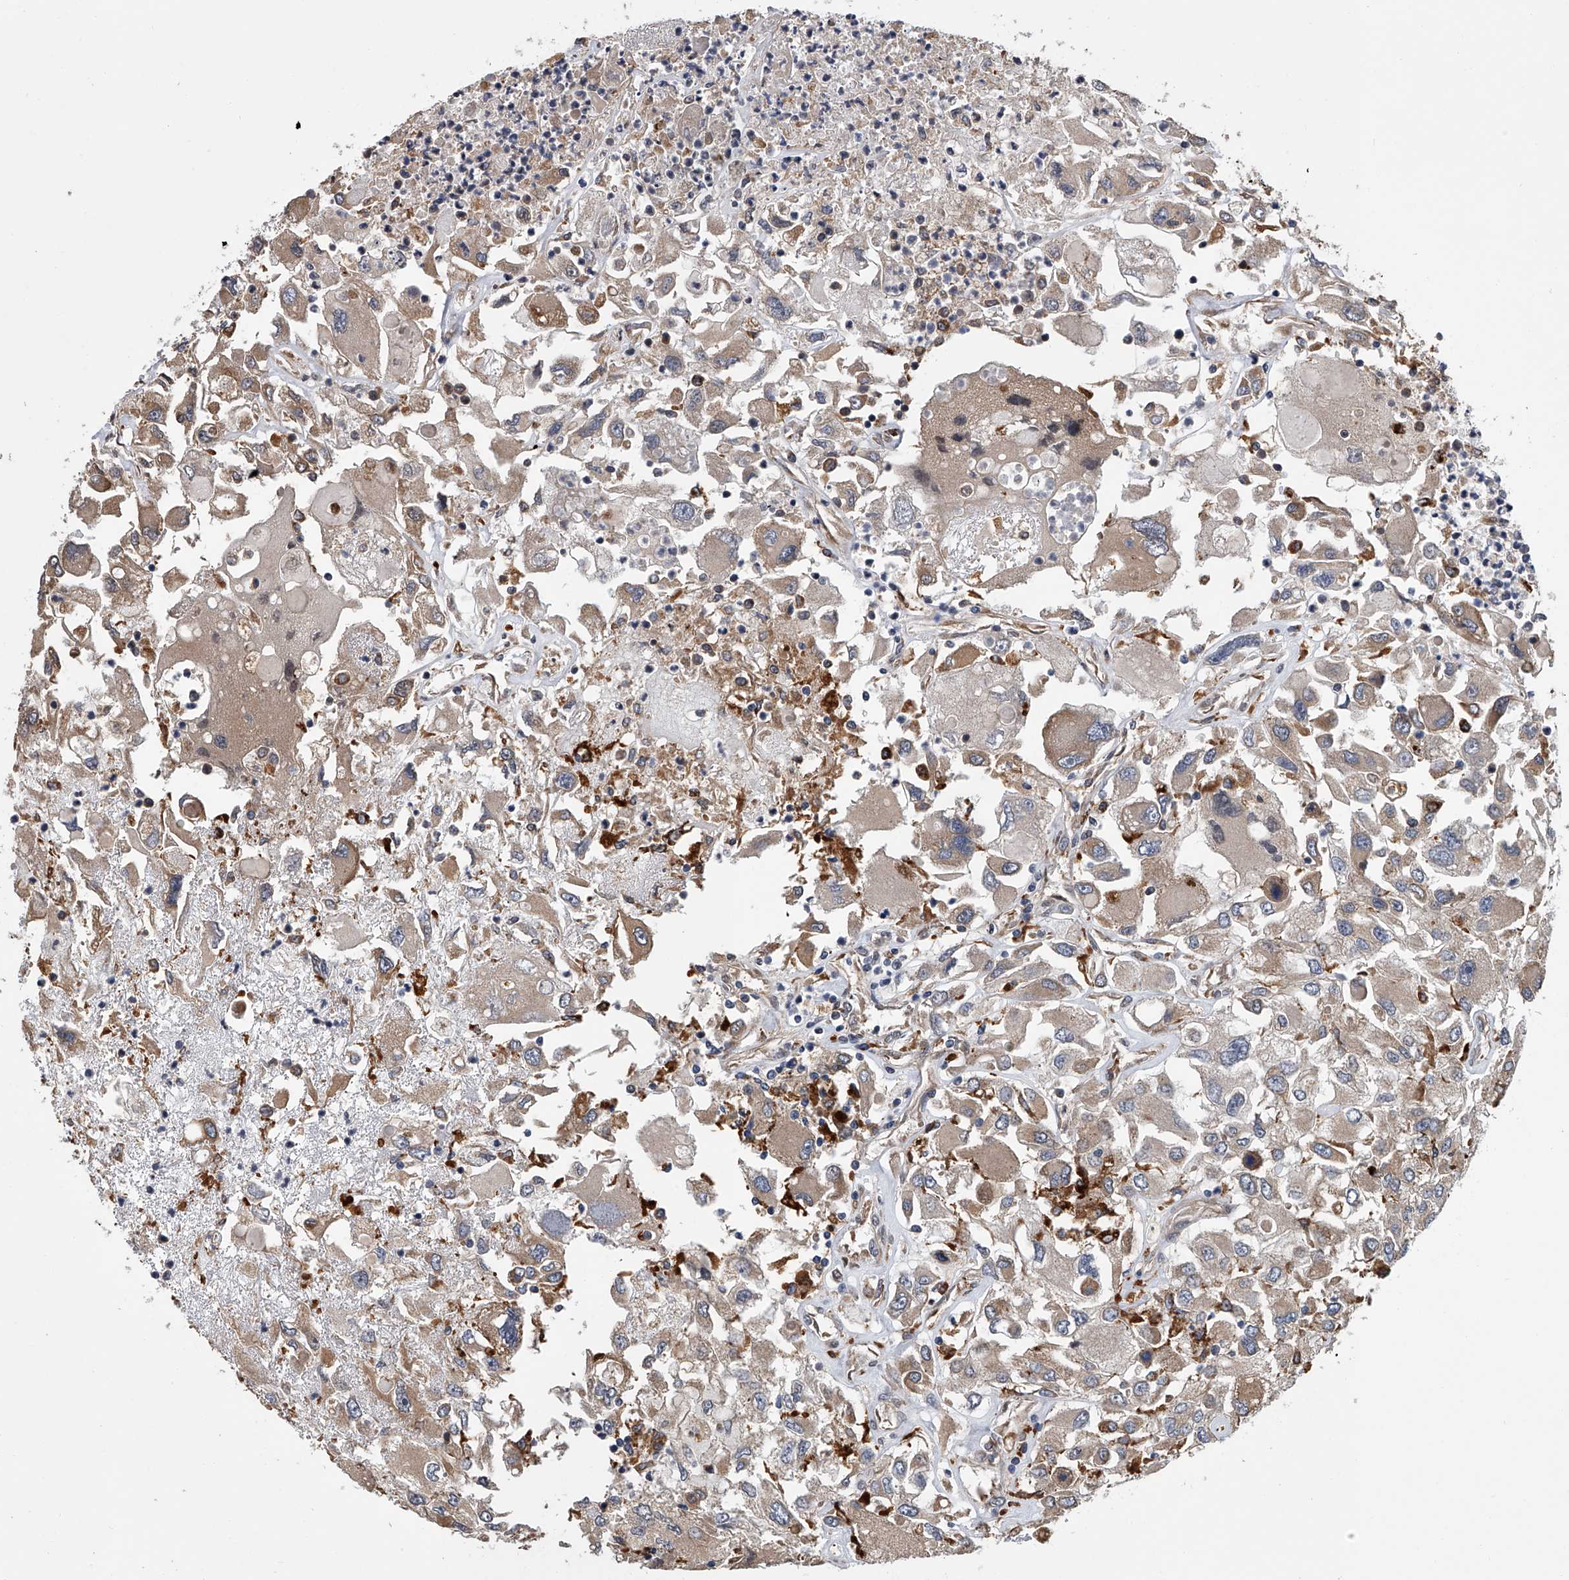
{"staining": {"intensity": "moderate", "quantity": "25%-75%", "location": "cytoplasmic/membranous"}, "tissue": "renal cancer", "cell_type": "Tumor cells", "image_type": "cancer", "snomed": [{"axis": "morphology", "description": "Adenocarcinoma, NOS"}, {"axis": "topography", "description": "Kidney"}], "caption": "Tumor cells exhibit medium levels of moderate cytoplasmic/membranous positivity in about 25%-75% of cells in human renal cancer (adenocarcinoma).", "gene": "TRIM8", "patient": {"sex": "female", "age": 52}}